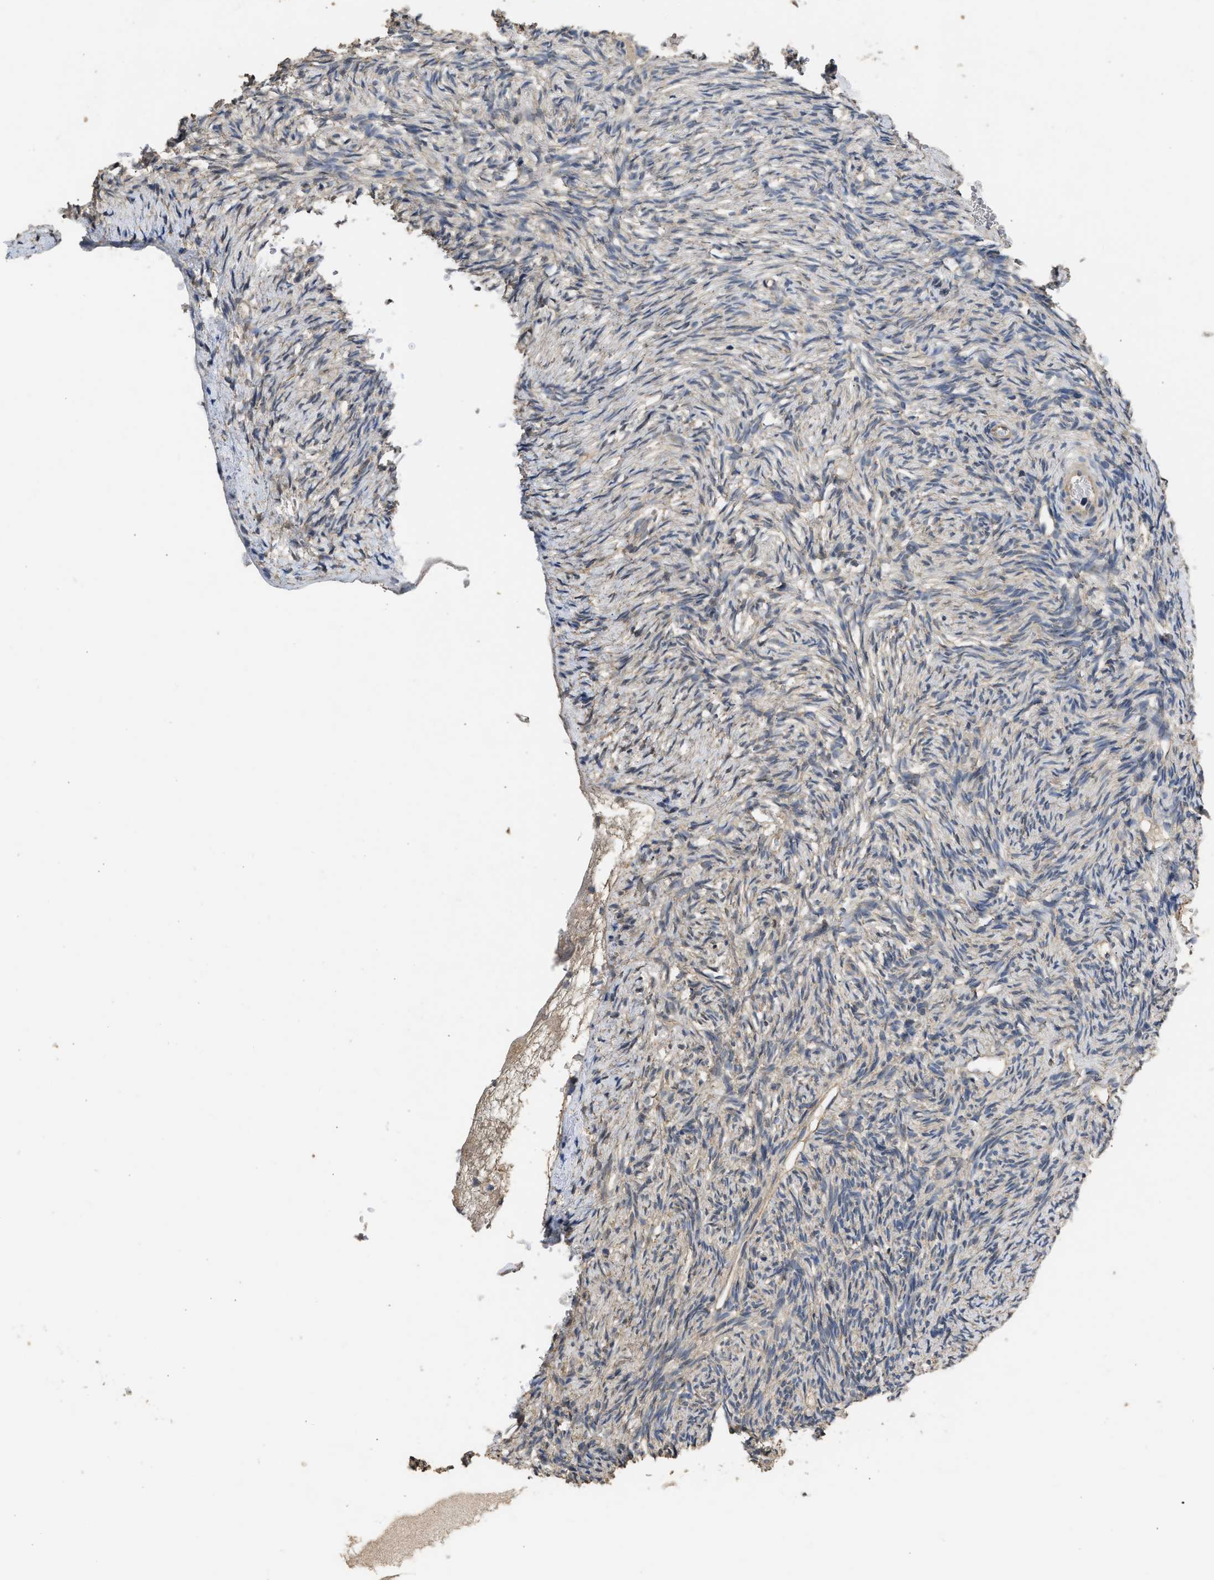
{"staining": {"intensity": "weak", "quantity": "<25%", "location": "cytoplasmic/membranous"}, "tissue": "ovary", "cell_type": "Ovarian stroma cells", "image_type": "normal", "snomed": [{"axis": "morphology", "description": "Normal tissue, NOS"}, {"axis": "topography", "description": "Ovary"}], "caption": "High power microscopy image of an immunohistochemistry histopathology image of unremarkable ovary, revealing no significant staining in ovarian stroma cells. (IHC, brightfield microscopy, high magnification).", "gene": "SPINT2", "patient": {"sex": "female", "age": 33}}